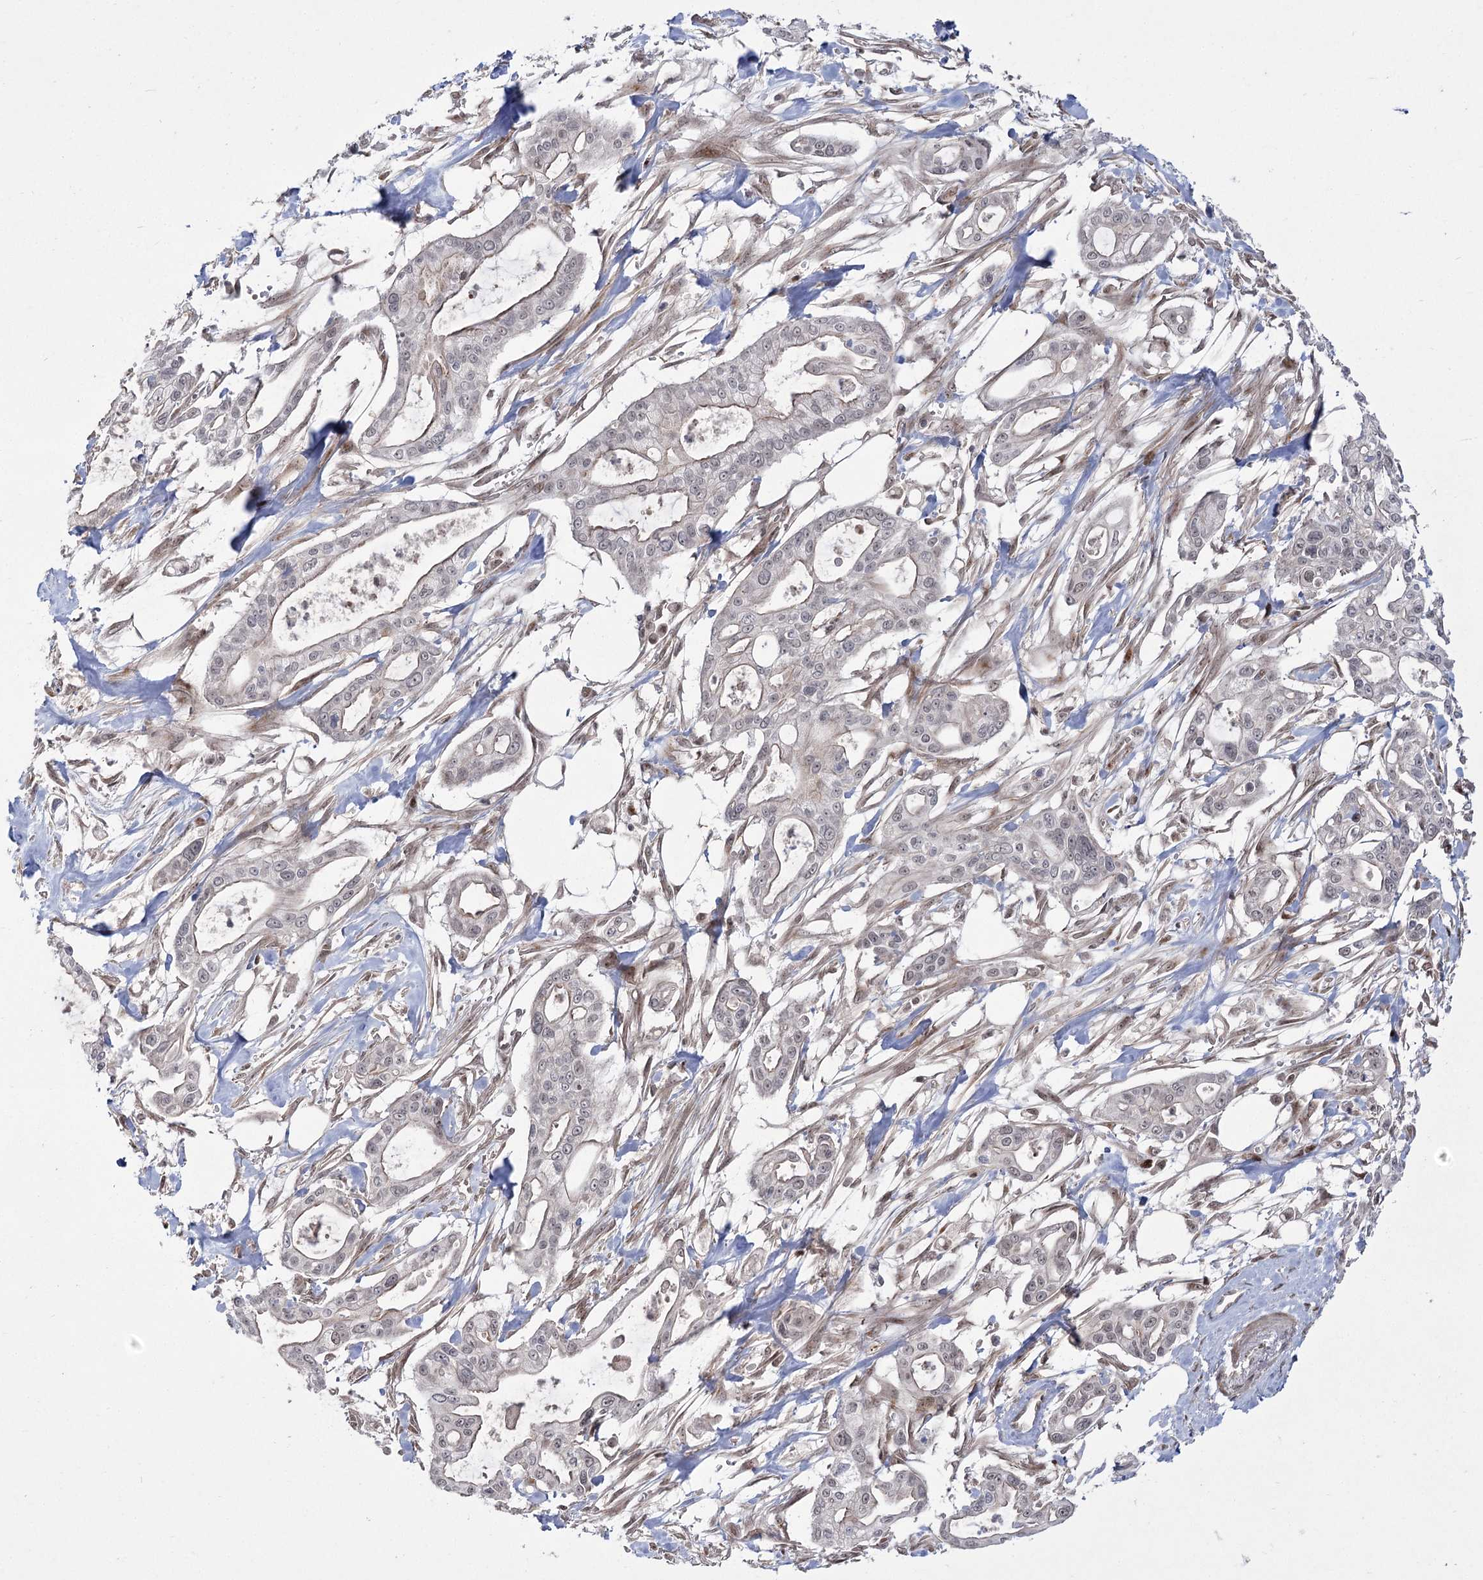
{"staining": {"intensity": "negative", "quantity": "none", "location": "none"}, "tissue": "pancreatic cancer", "cell_type": "Tumor cells", "image_type": "cancer", "snomed": [{"axis": "morphology", "description": "Adenocarcinoma, NOS"}, {"axis": "topography", "description": "Pancreas"}], "caption": "There is no significant expression in tumor cells of pancreatic adenocarcinoma.", "gene": "HELQ", "patient": {"sex": "male", "age": 68}}